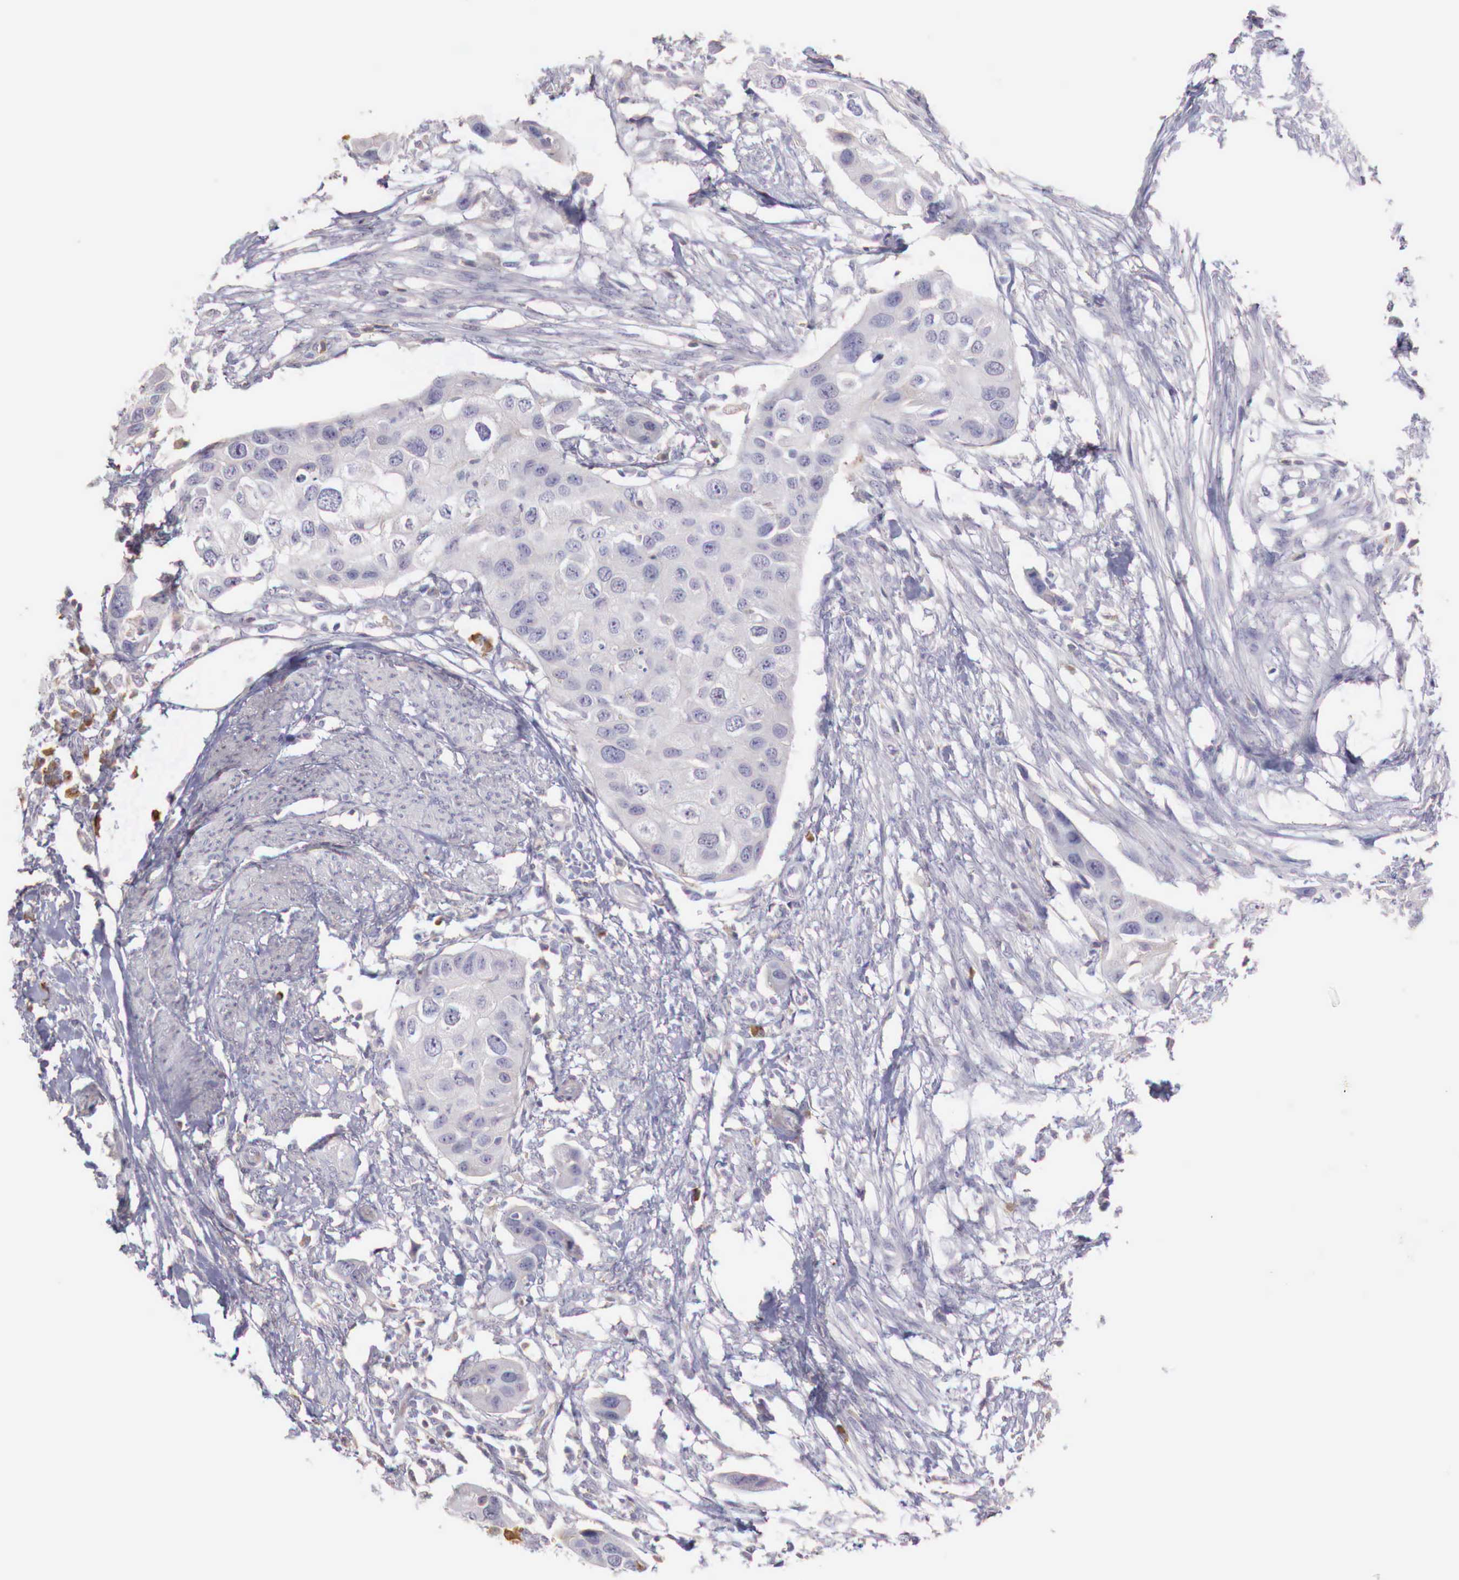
{"staining": {"intensity": "weak", "quantity": "<25%", "location": "cytoplasmic/membranous"}, "tissue": "urothelial cancer", "cell_type": "Tumor cells", "image_type": "cancer", "snomed": [{"axis": "morphology", "description": "Urothelial carcinoma, High grade"}, {"axis": "topography", "description": "Urinary bladder"}], "caption": "The photomicrograph displays no staining of tumor cells in urothelial cancer.", "gene": "XPNPEP2", "patient": {"sex": "male", "age": 55}}